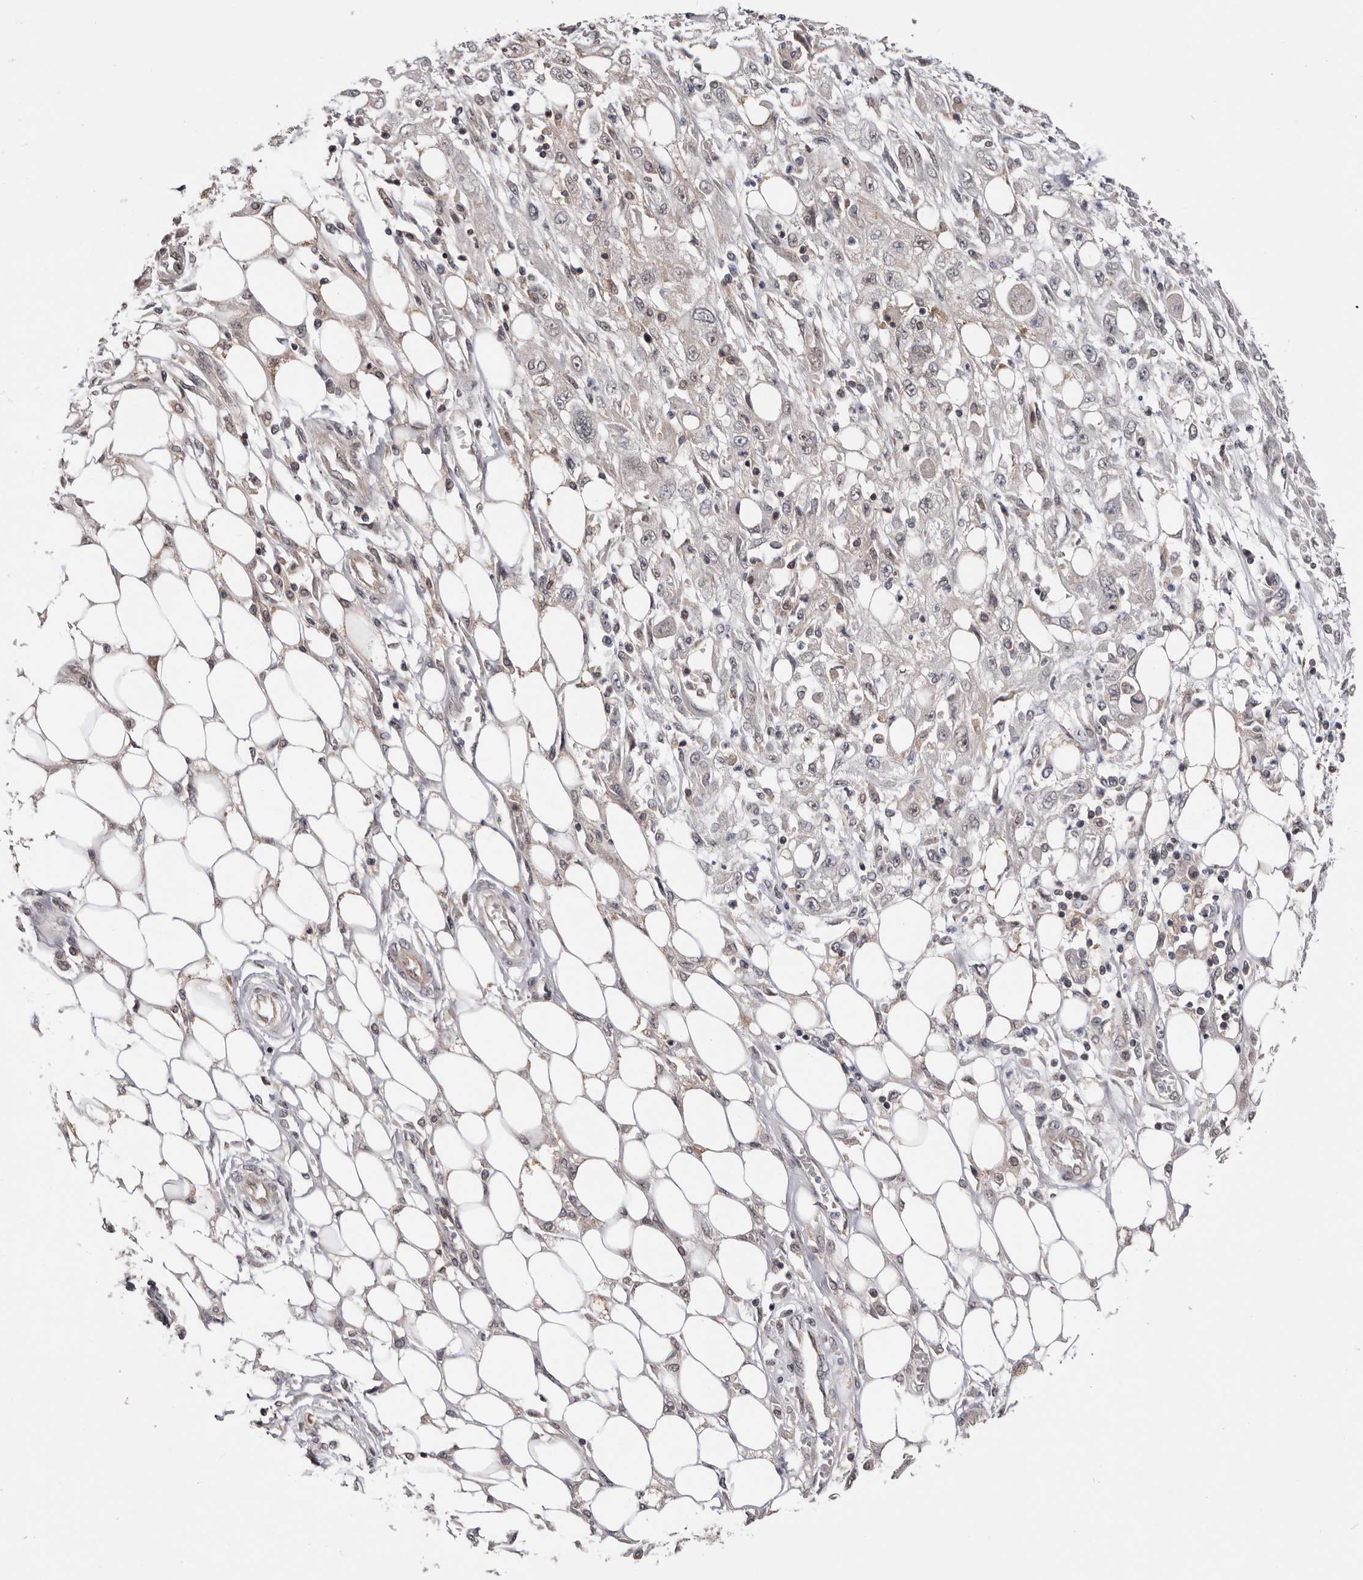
{"staining": {"intensity": "negative", "quantity": "none", "location": "none"}, "tissue": "skin cancer", "cell_type": "Tumor cells", "image_type": "cancer", "snomed": [{"axis": "morphology", "description": "Squamous cell carcinoma, NOS"}, {"axis": "morphology", "description": "Squamous cell carcinoma, metastatic, NOS"}, {"axis": "topography", "description": "Skin"}, {"axis": "topography", "description": "Lymph node"}], "caption": "Immunohistochemistry photomicrograph of skin squamous cell carcinoma stained for a protein (brown), which shows no staining in tumor cells.", "gene": "MOGAT2", "patient": {"sex": "male", "age": 75}}